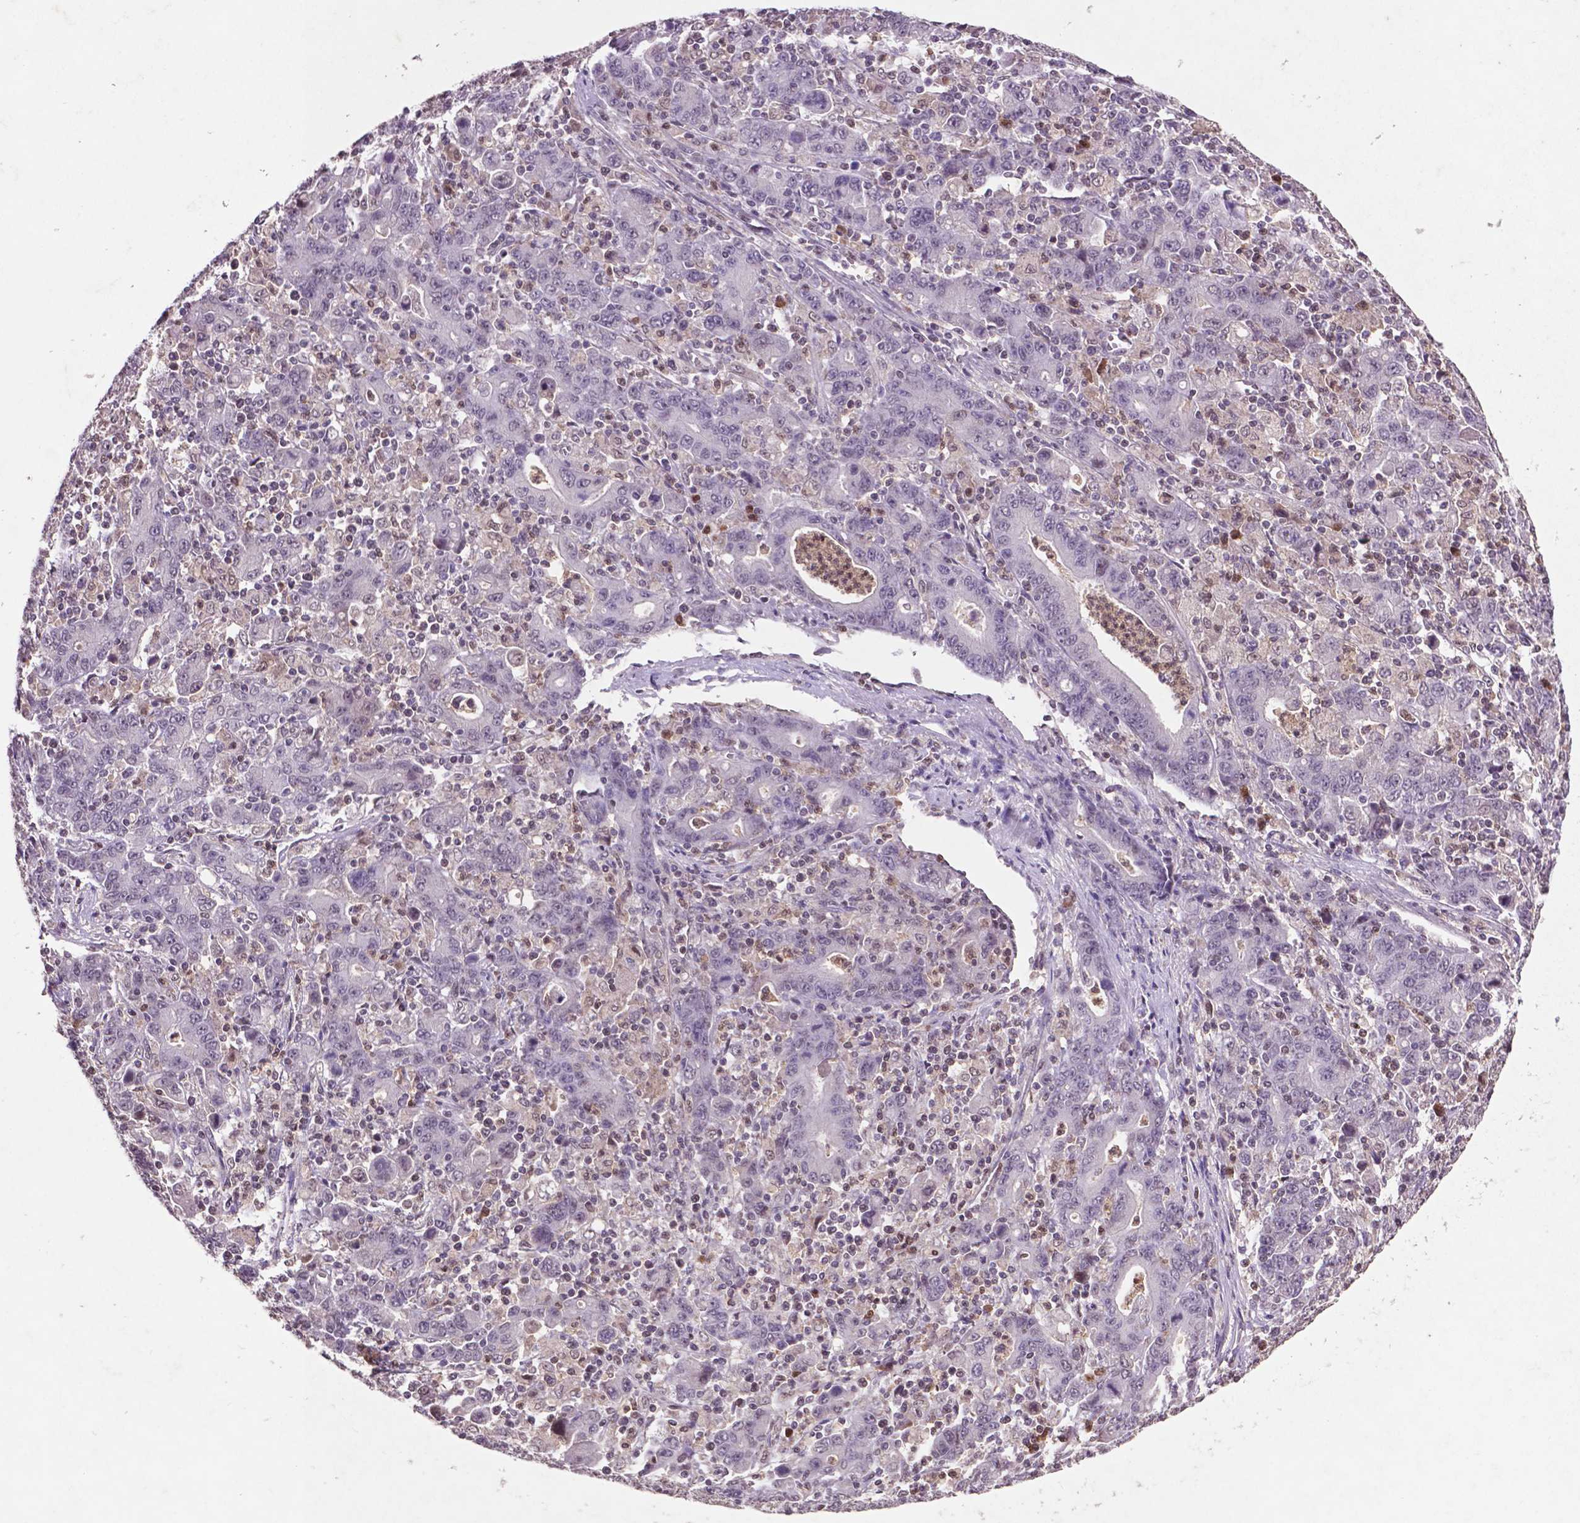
{"staining": {"intensity": "negative", "quantity": "none", "location": "none"}, "tissue": "stomach cancer", "cell_type": "Tumor cells", "image_type": "cancer", "snomed": [{"axis": "morphology", "description": "Adenocarcinoma, NOS"}, {"axis": "topography", "description": "Stomach, upper"}], "caption": "Human adenocarcinoma (stomach) stained for a protein using IHC shows no staining in tumor cells.", "gene": "GLRX", "patient": {"sex": "male", "age": 69}}